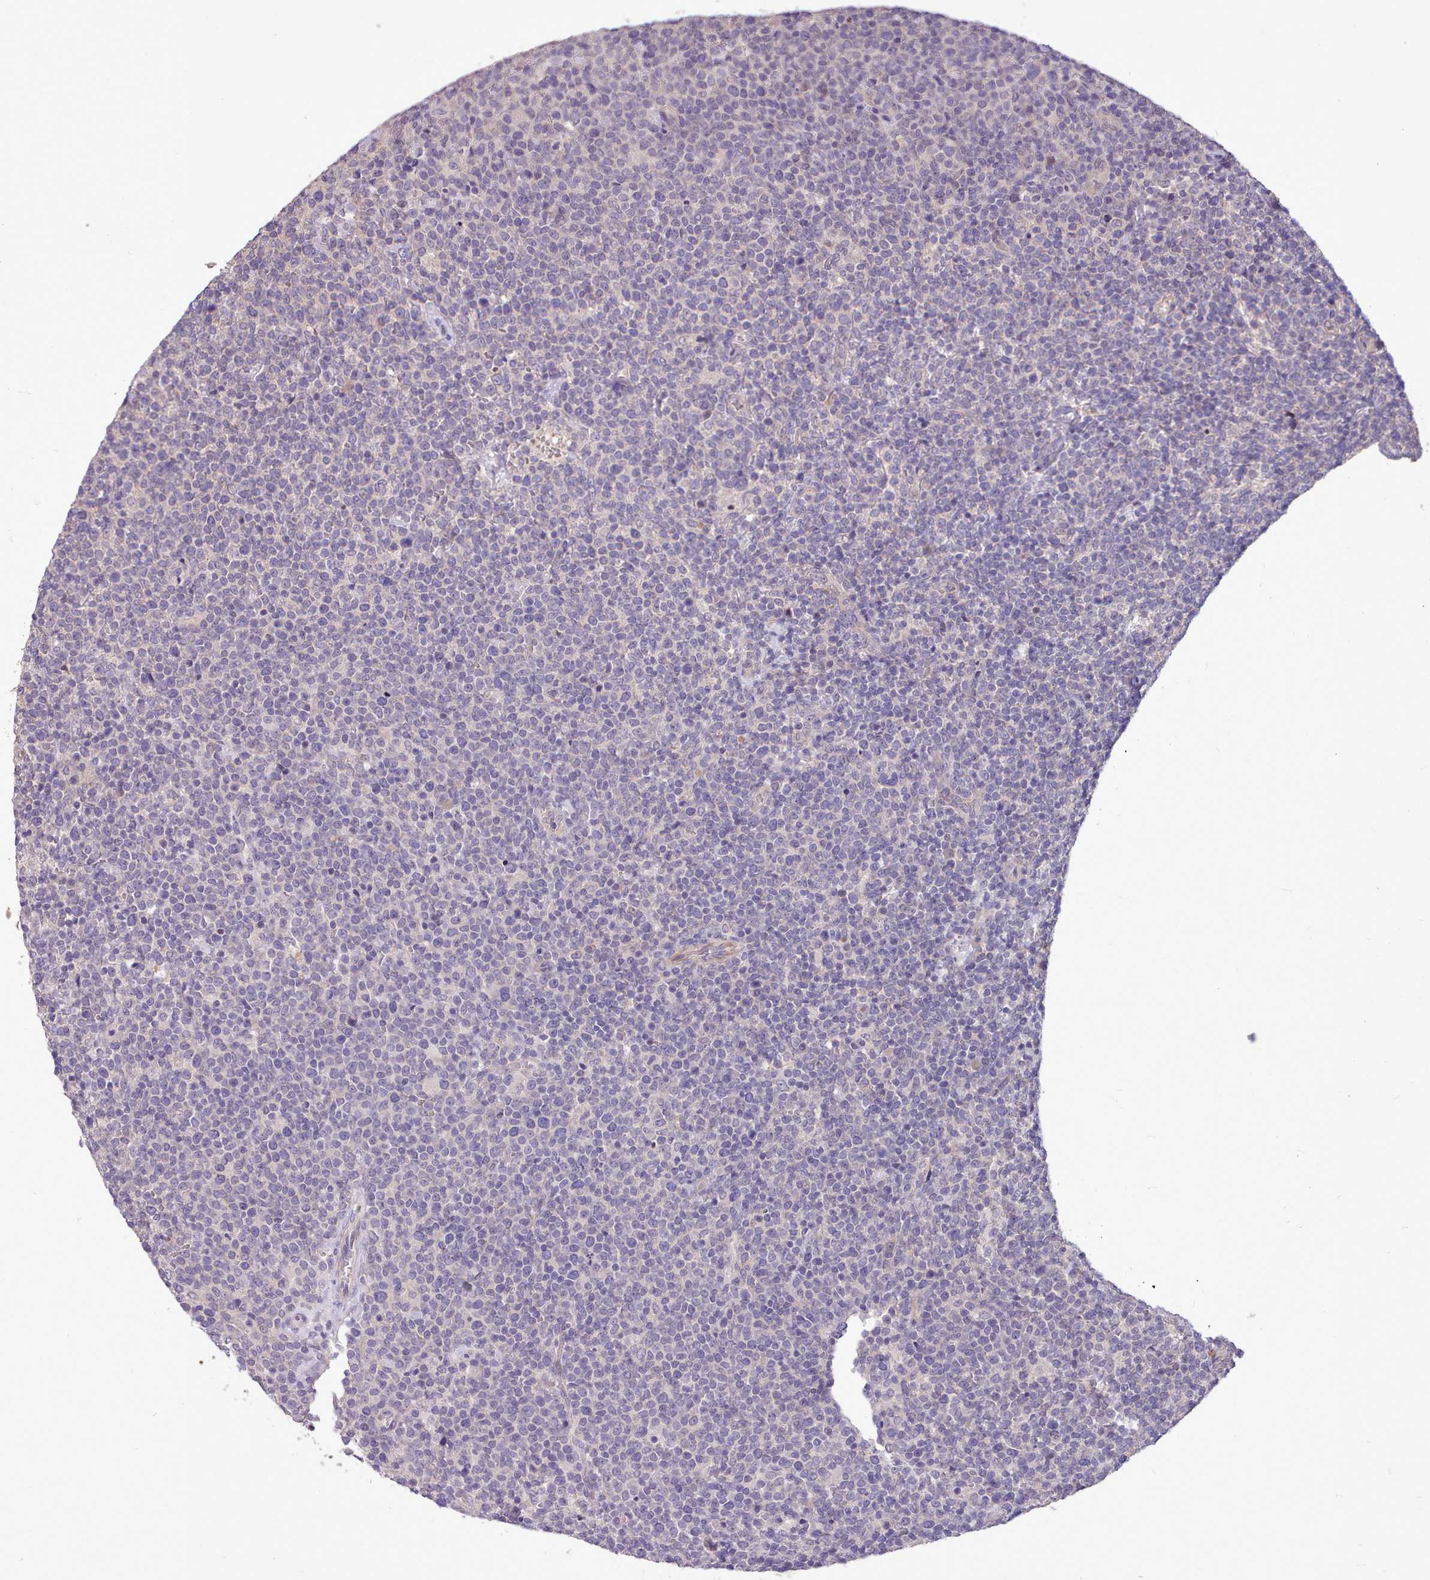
{"staining": {"intensity": "negative", "quantity": "none", "location": "none"}, "tissue": "lymphoma", "cell_type": "Tumor cells", "image_type": "cancer", "snomed": [{"axis": "morphology", "description": "Malignant lymphoma, non-Hodgkin's type, High grade"}, {"axis": "topography", "description": "Lymph node"}], "caption": "IHC image of neoplastic tissue: lymphoma stained with DAB (3,3'-diaminobenzidine) displays no significant protein positivity in tumor cells. (DAB (3,3'-diaminobenzidine) IHC with hematoxylin counter stain).", "gene": "ZNF607", "patient": {"sex": "male", "age": 61}}